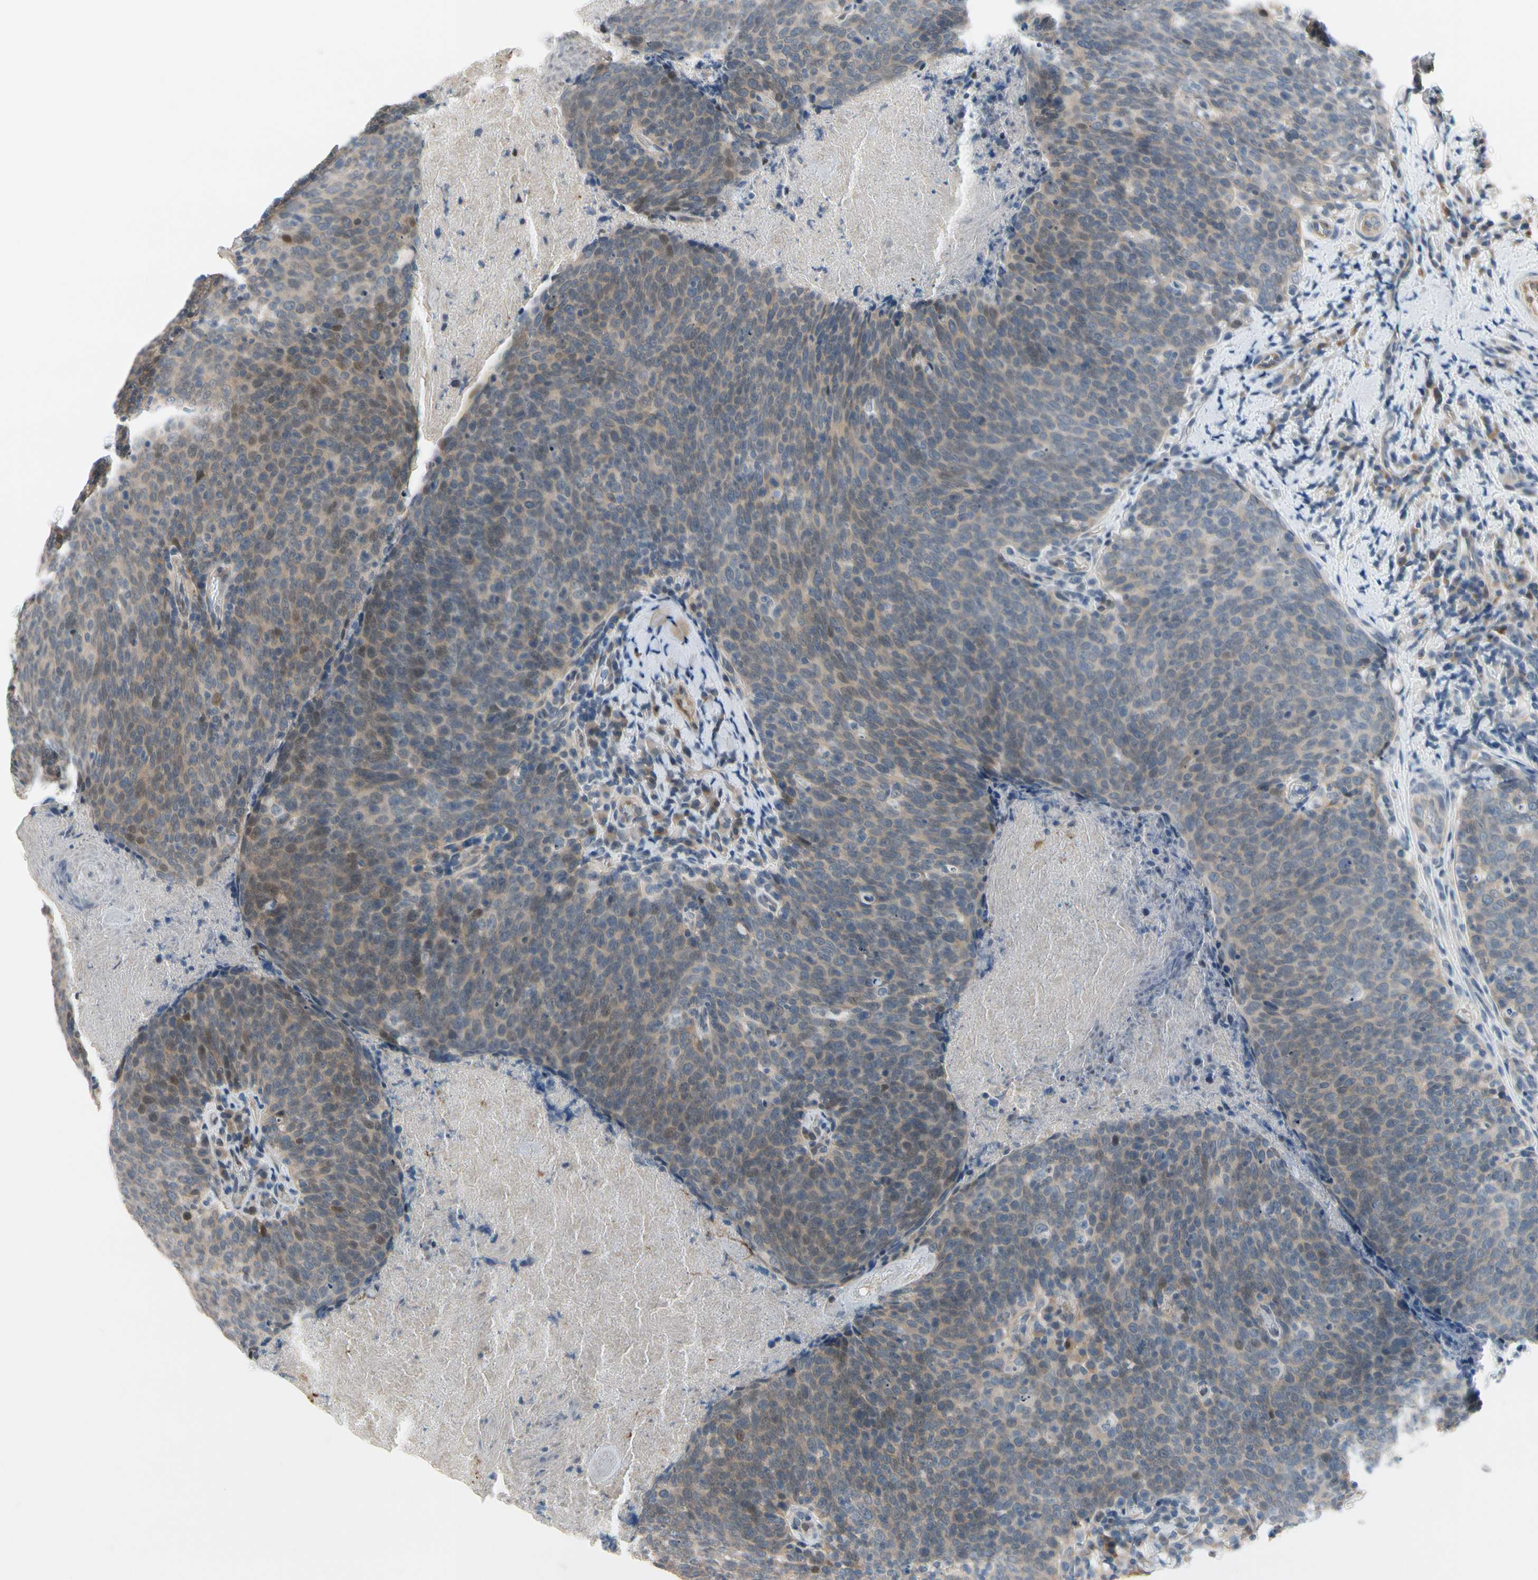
{"staining": {"intensity": "moderate", "quantity": ">75%", "location": "cytoplasmic/membranous"}, "tissue": "head and neck cancer", "cell_type": "Tumor cells", "image_type": "cancer", "snomed": [{"axis": "morphology", "description": "Squamous cell carcinoma, NOS"}, {"axis": "morphology", "description": "Squamous cell carcinoma, metastatic, NOS"}, {"axis": "topography", "description": "Lymph node"}, {"axis": "topography", "description": "Head-Neck"}], "caption": "Immunohistochemistry image of head and neck cancer (squamous cell carcinoma) stained for a protein (brown), which shows medium levels of moderate cytoplasmic/membranous expression in approximately >75% of tumor cells.", "gene": "CFAP36", "patient": {"sex": "male", "age": 62}}